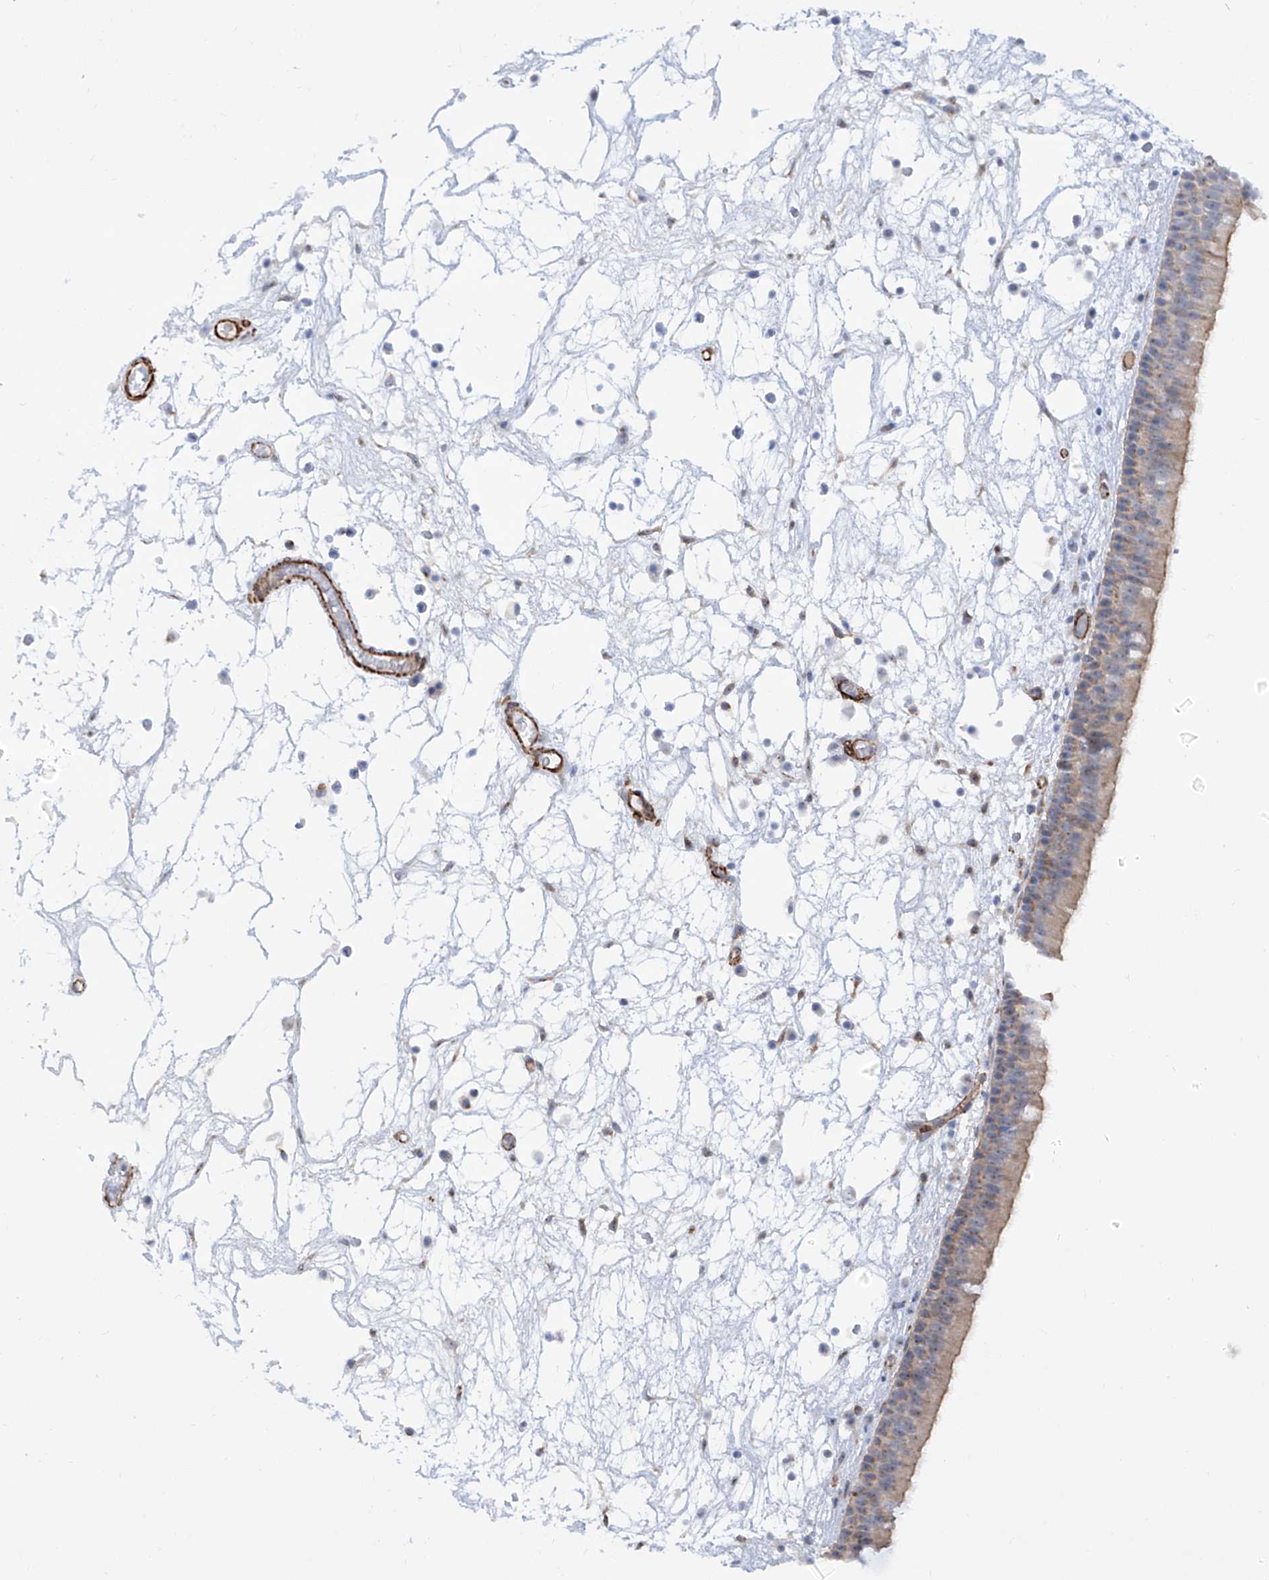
{"staining": {"intensity": "moderate", "quantity": ">75%", "location": "cytoplasmic/membranous"}, "tissue": "nasopharynx", "cell_type": "Respiratory epithelial cells", "image_type": "normal", "snomed": [{"axis": "morphology", "description": "Normal tissue, NOS"}, {"axis": "morphology", "description": "Inflammation, NOS"}, {"axis": "morphology", "description": "Malignant melanoma, Metastatic site"}, {"axis": "topography", "description": "Nasopharynx"}], "caption": "A high-resolution histopathology image shows IHC staining of benign nasopharynx, which exhibits moderate cytoplasmic/membranous expression in about >75% of respiratory epithelial cells. (IHC, brightfield microscopy, high magnification).", "gene": "ZNF490", "patient": {"sex": "male", "age": 70}}